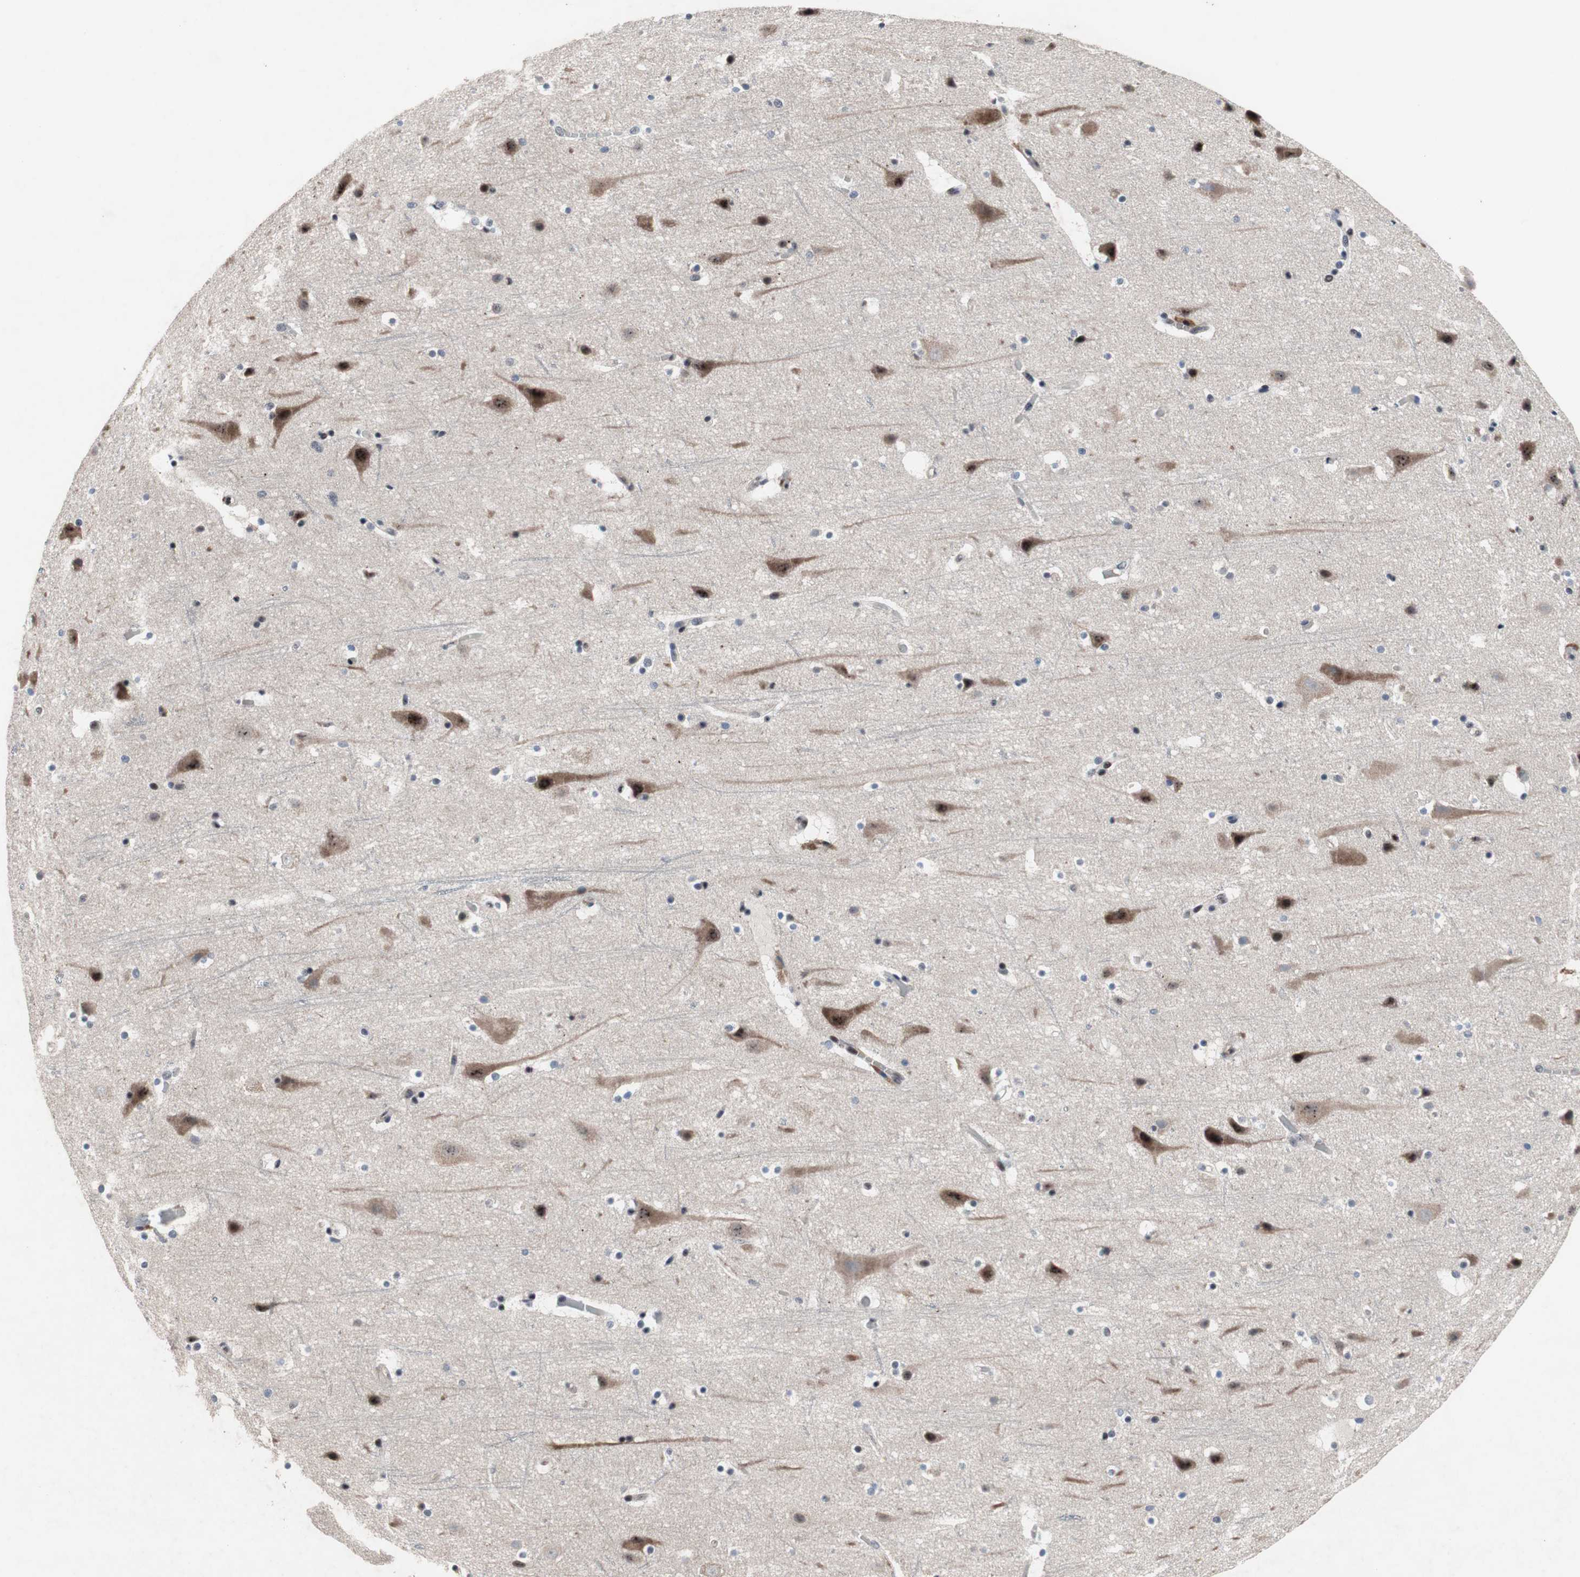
{"staining": {"intensity": "negative", "quantity": "none", "location": "none"}, "tissue": "cerebral cortex", "cell_type": "Endothelial cells", "image_type": "normal", "snomed": [{"axis": "morphology", "description": "Normal tissue, NOS"}, {"axis": "topography", "description": "Cerebral cortex"}], "caption": "Immunohistochemical staining of unremarkable human cerebral cortex shows no significant positivity in endothelial cells. The staining was performed using DAB (3,3'-diaminobenzidine) to visualize the protein expression in brown, while the nuclei were stained in blue with hematoxylin (Magnification: 20x).", "gene": "PINX1", "patient": {"sex": "male", "age": 45}}